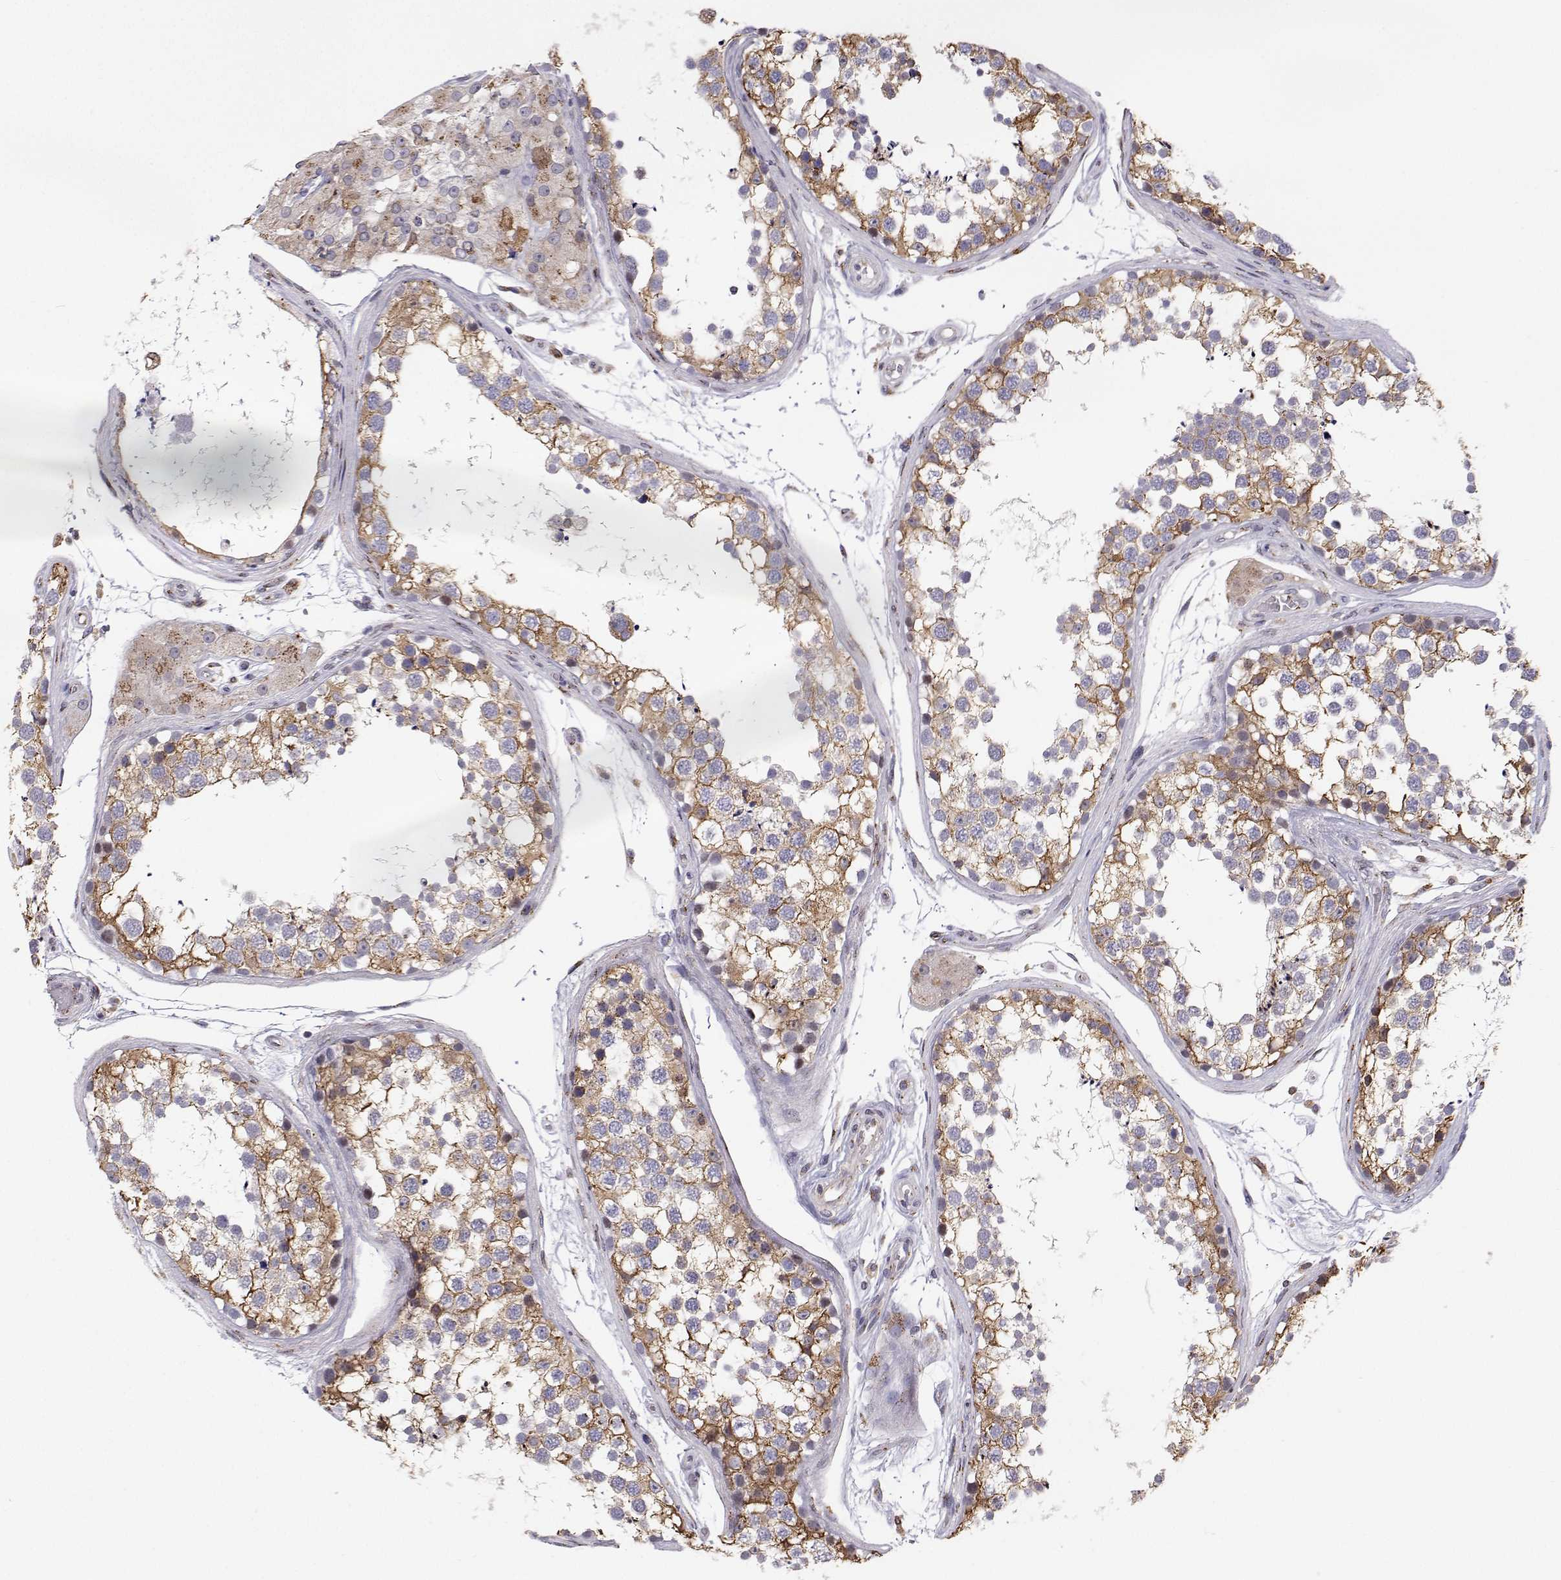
{"staining": {"intensity": "moderate", "quantity": "25%-75%", "location": "cytoplasmic/membranous"}, "tissue": "testis", "cell_type": "Cells in seminiferous ducts", "image_type": "normal", "snomed": [{"axis": "morphology", "description": "Normal tissue, NOS"}, {"axis": "morphology", "description": "Seminoma, NOS"}, {"axis": "topography", "description": "Testis"}], "caption": "IHC of normal human testis displays medium levels of moderate cytoplasmic/membranous positivity in approximately 25%-75% of cells in seminiferous ducts. The staining was performed using DAB (3,3'-diaminobenzidine) to visualize the protein expression in brown, while the nuclei were stained in blue with hematoxylin (Magnification: 20x).", "gene": "STARD13", "patient": {"sex": "male", "age": 65}}